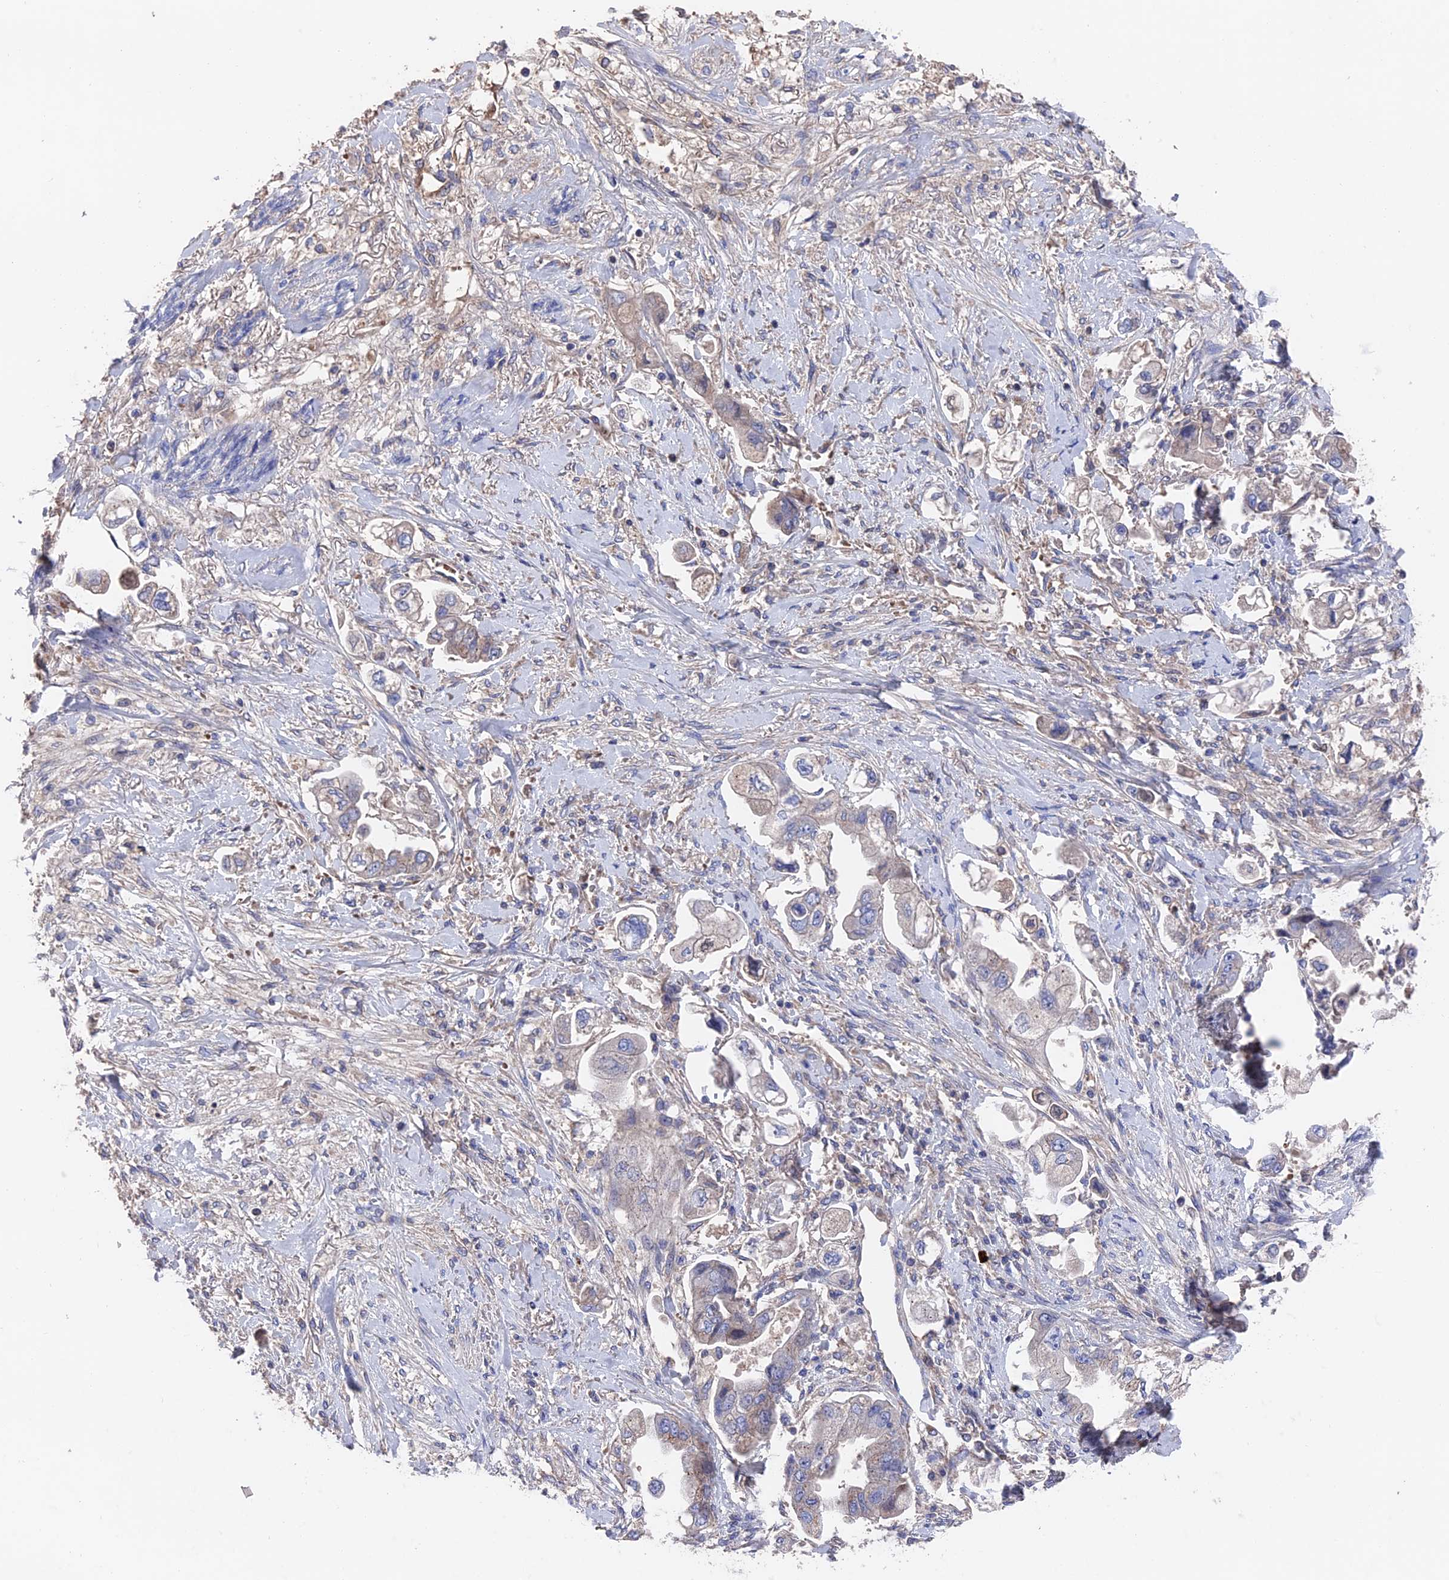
{"staining": {"intensity": "negative", "quantity": "none", "location": "none"}, "tissue": "stomach cancer", "cell_type": "Tumor cells", "image_type": "cancer", "snomed": [{"axis": "morphology", "description": "Adenocarcinoma, NOS"}, {"axis": "topography", "description": "Stomach"}], "caption": "Immunohistochemical staining of human stomach adenocarcinoma displays no significant positivity in tumor cells.", "gene": "HPF1", "patient": {"sex": "male", "age": 62}}